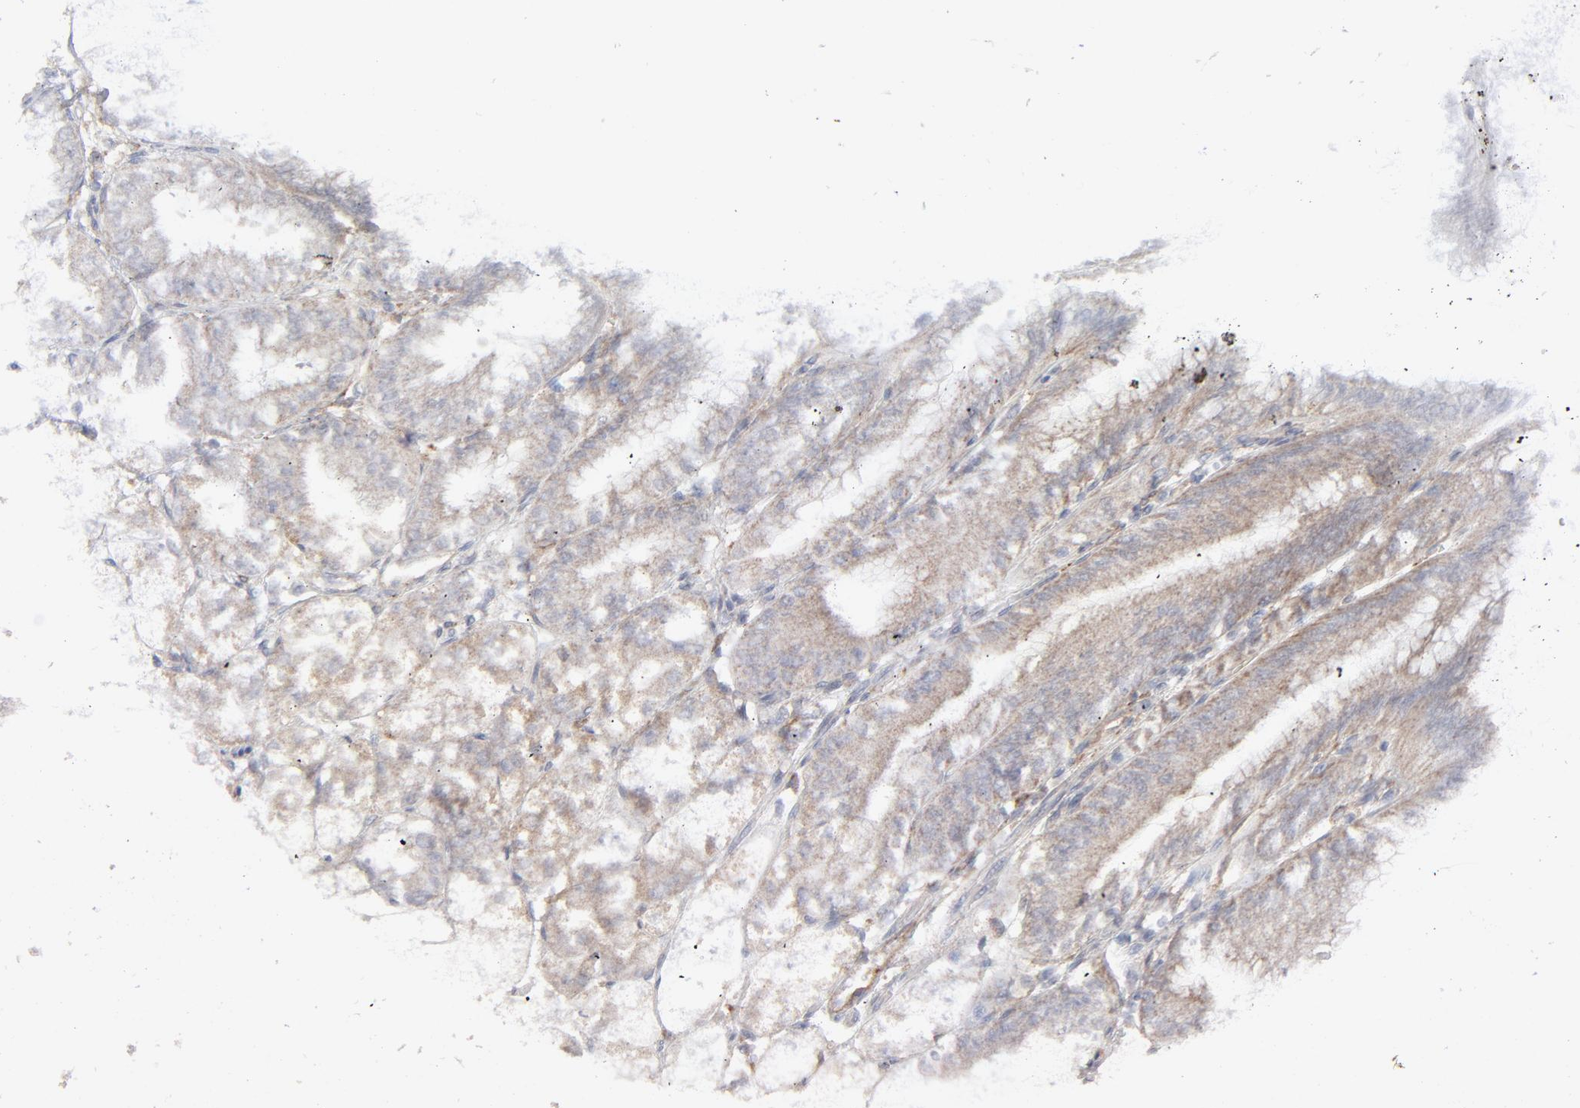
{"staining": {"intensity": "moderate", "quantity": ">75%", "location": "cytoplasmic/membranous"}, "tissue": "stomach", "cell_type": "Glandular cells", "image_type": "normal", "snomed": [{"axis": "morphology", "description": "Normal tissue, NOS"}, {"axis": "topography", "description": "Stomach, lower"}], "caption": "DAB (3,3'-diaminobenzidine) immunohistochemical staining of normal human stomach demonstrates moderate cytoplasmic/membranous protein positivity in about >75% of glandular cells.", "gene": "RAB5C", "patient": {"sex": "male", "age": 71}}